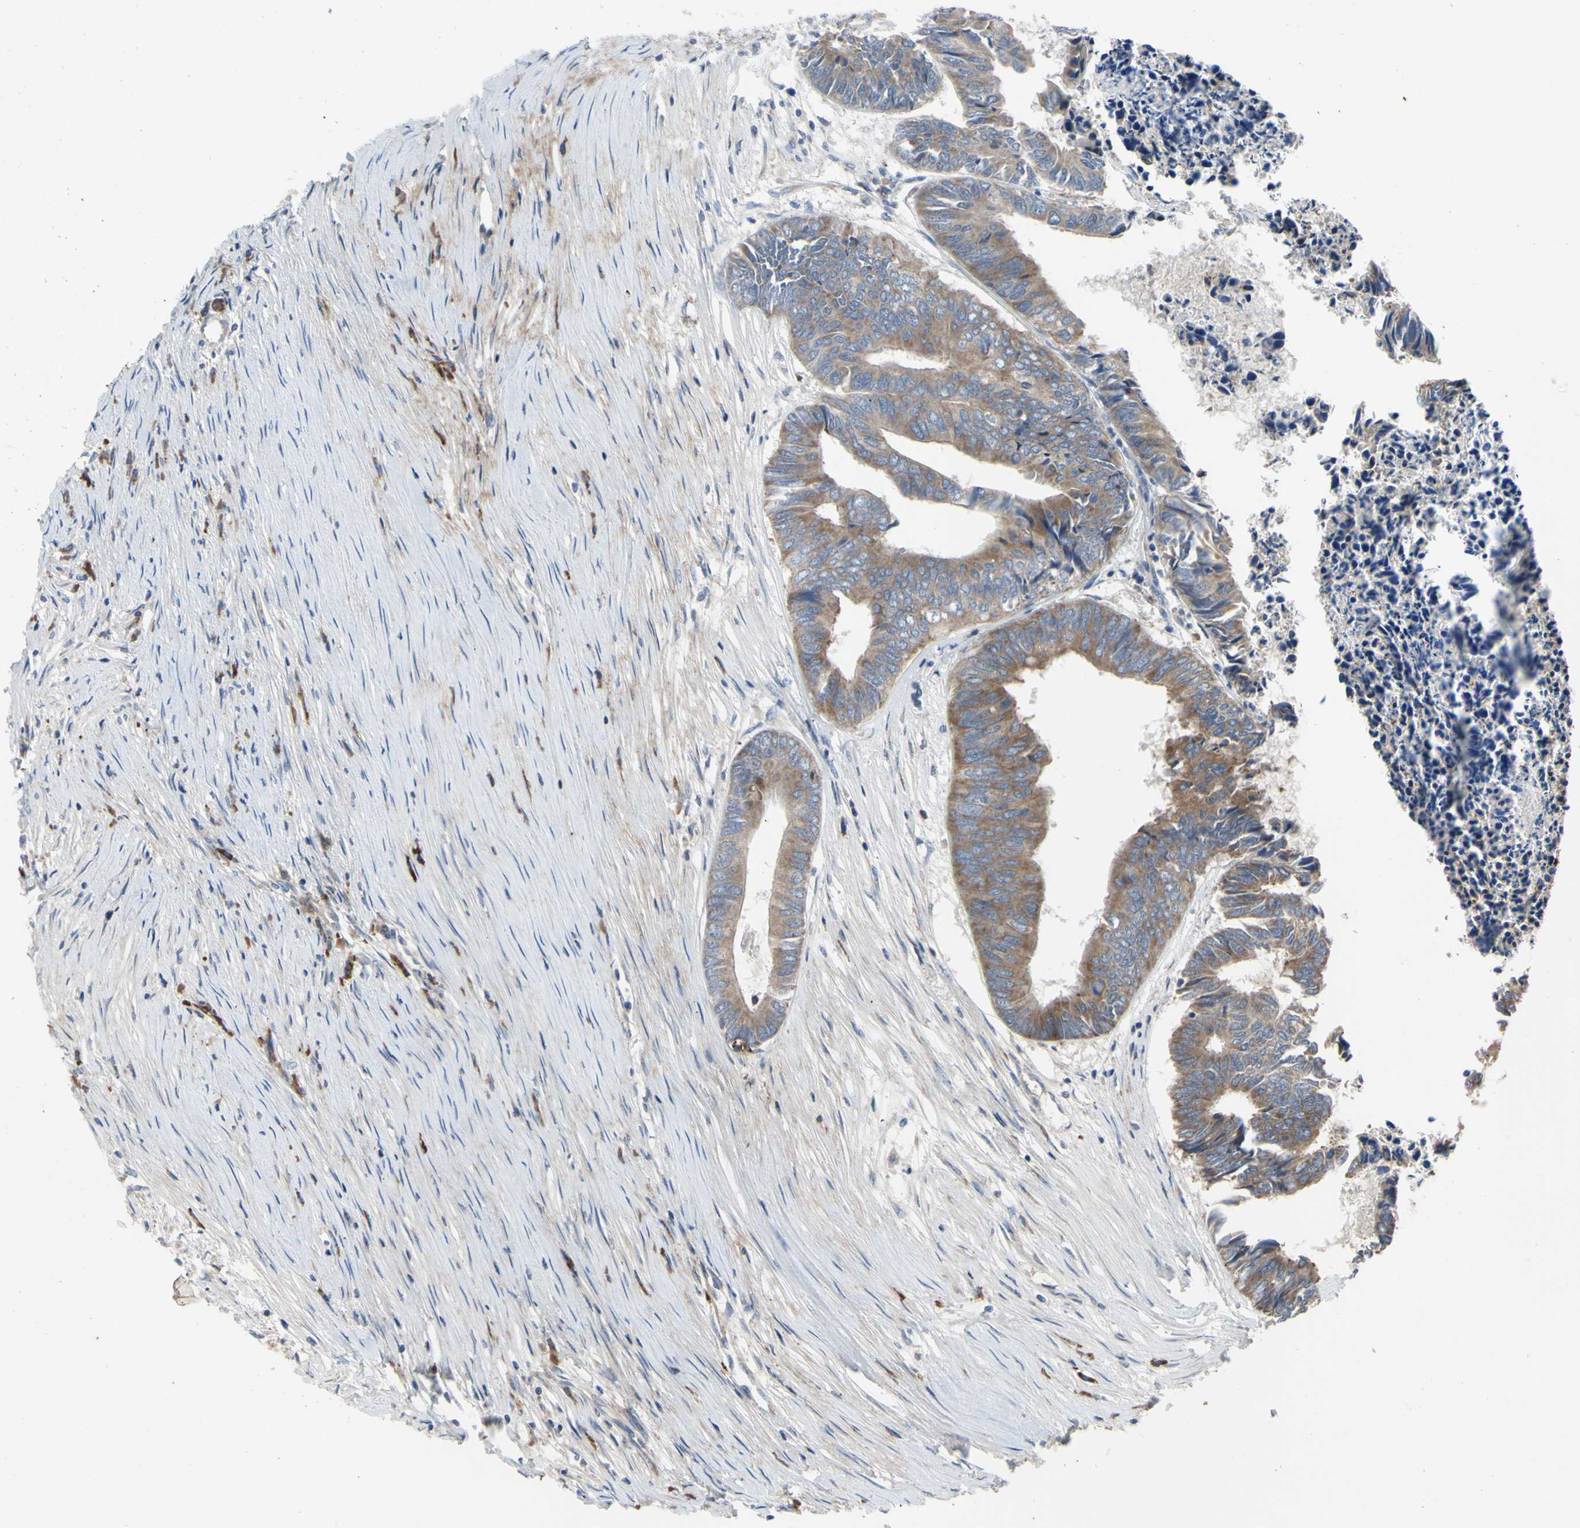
{"staining": {"intensity": "moderate", "quantity": ">75%", "location": "cytoplasmic/membranous"}, "tissue": "colorectal cancer", "cell_type": "Tumor cells", "image_type": "cancer", "snomed": [{"axis": "morphology", "description": "Adenocarcinoma, NOS"}, {"axis": "topography", "description": "Rectum"}], "caption": "About >75% of tumor cells in adenocarcinoma (colorectal) show moderate cytoplasmic/membranous protein expression as visualized by brown immunohistochemical staining.", "gene": "XIAP", "patient": {"sex": "male", "age": 63}}